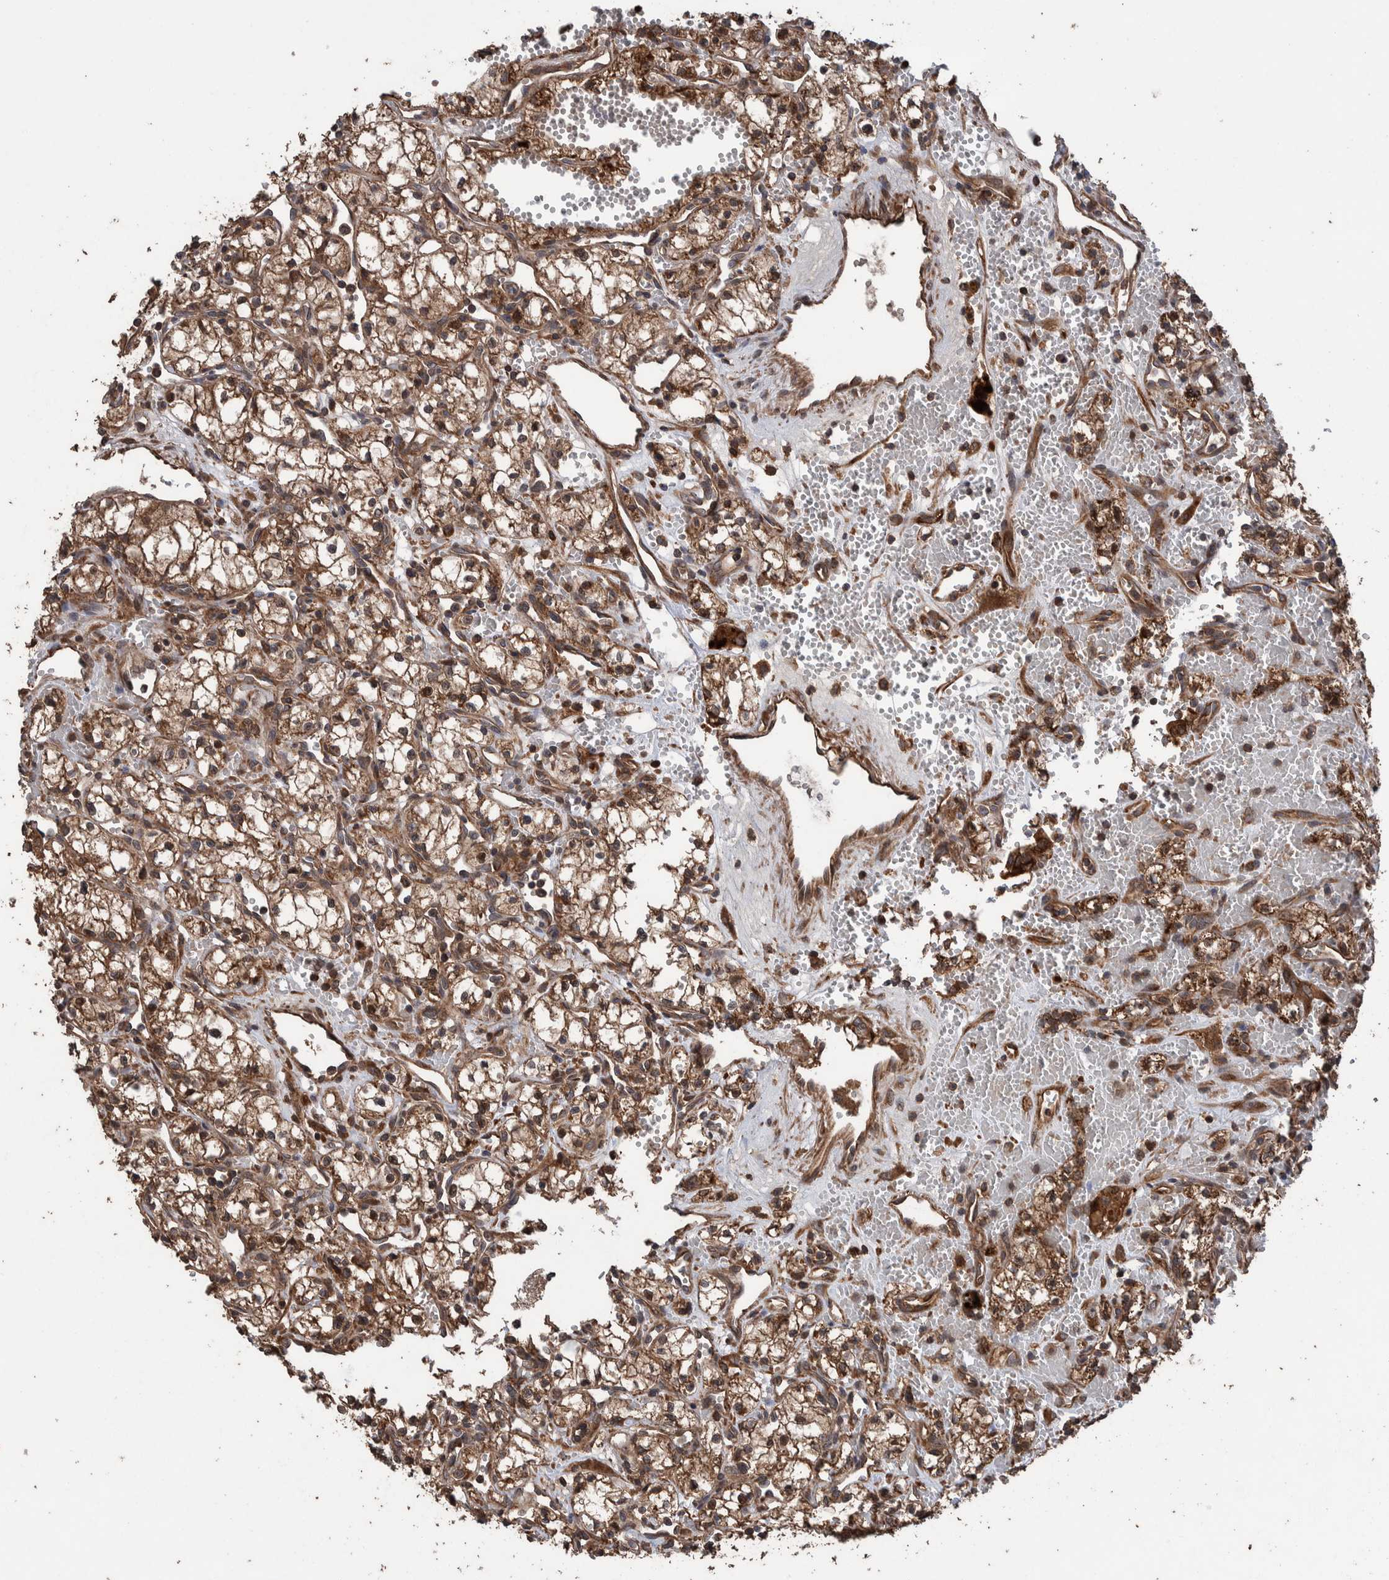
{"staining": {"intensity": "strong", "quantity": ">75%", "location": "cytoplasmic/membranous"}, "tissue": "renal cancer", "cell_type": "Tumor cells", "image_type": "cancer", "snomed": [{"axis": "morphology", "description": "Adenocarcinoma, NOS"}, {"axis": "topography", "description": "Kidney"}], "caption": "This photomicrograph exhibits immunohistochemistry (IHC) staining of renal cancer, with high strong cytoplasmic/membranous staining in approximately >75% of tumor cells.", "gene": "TRIM16", "patient": {"sex": "male", "age": 59}}